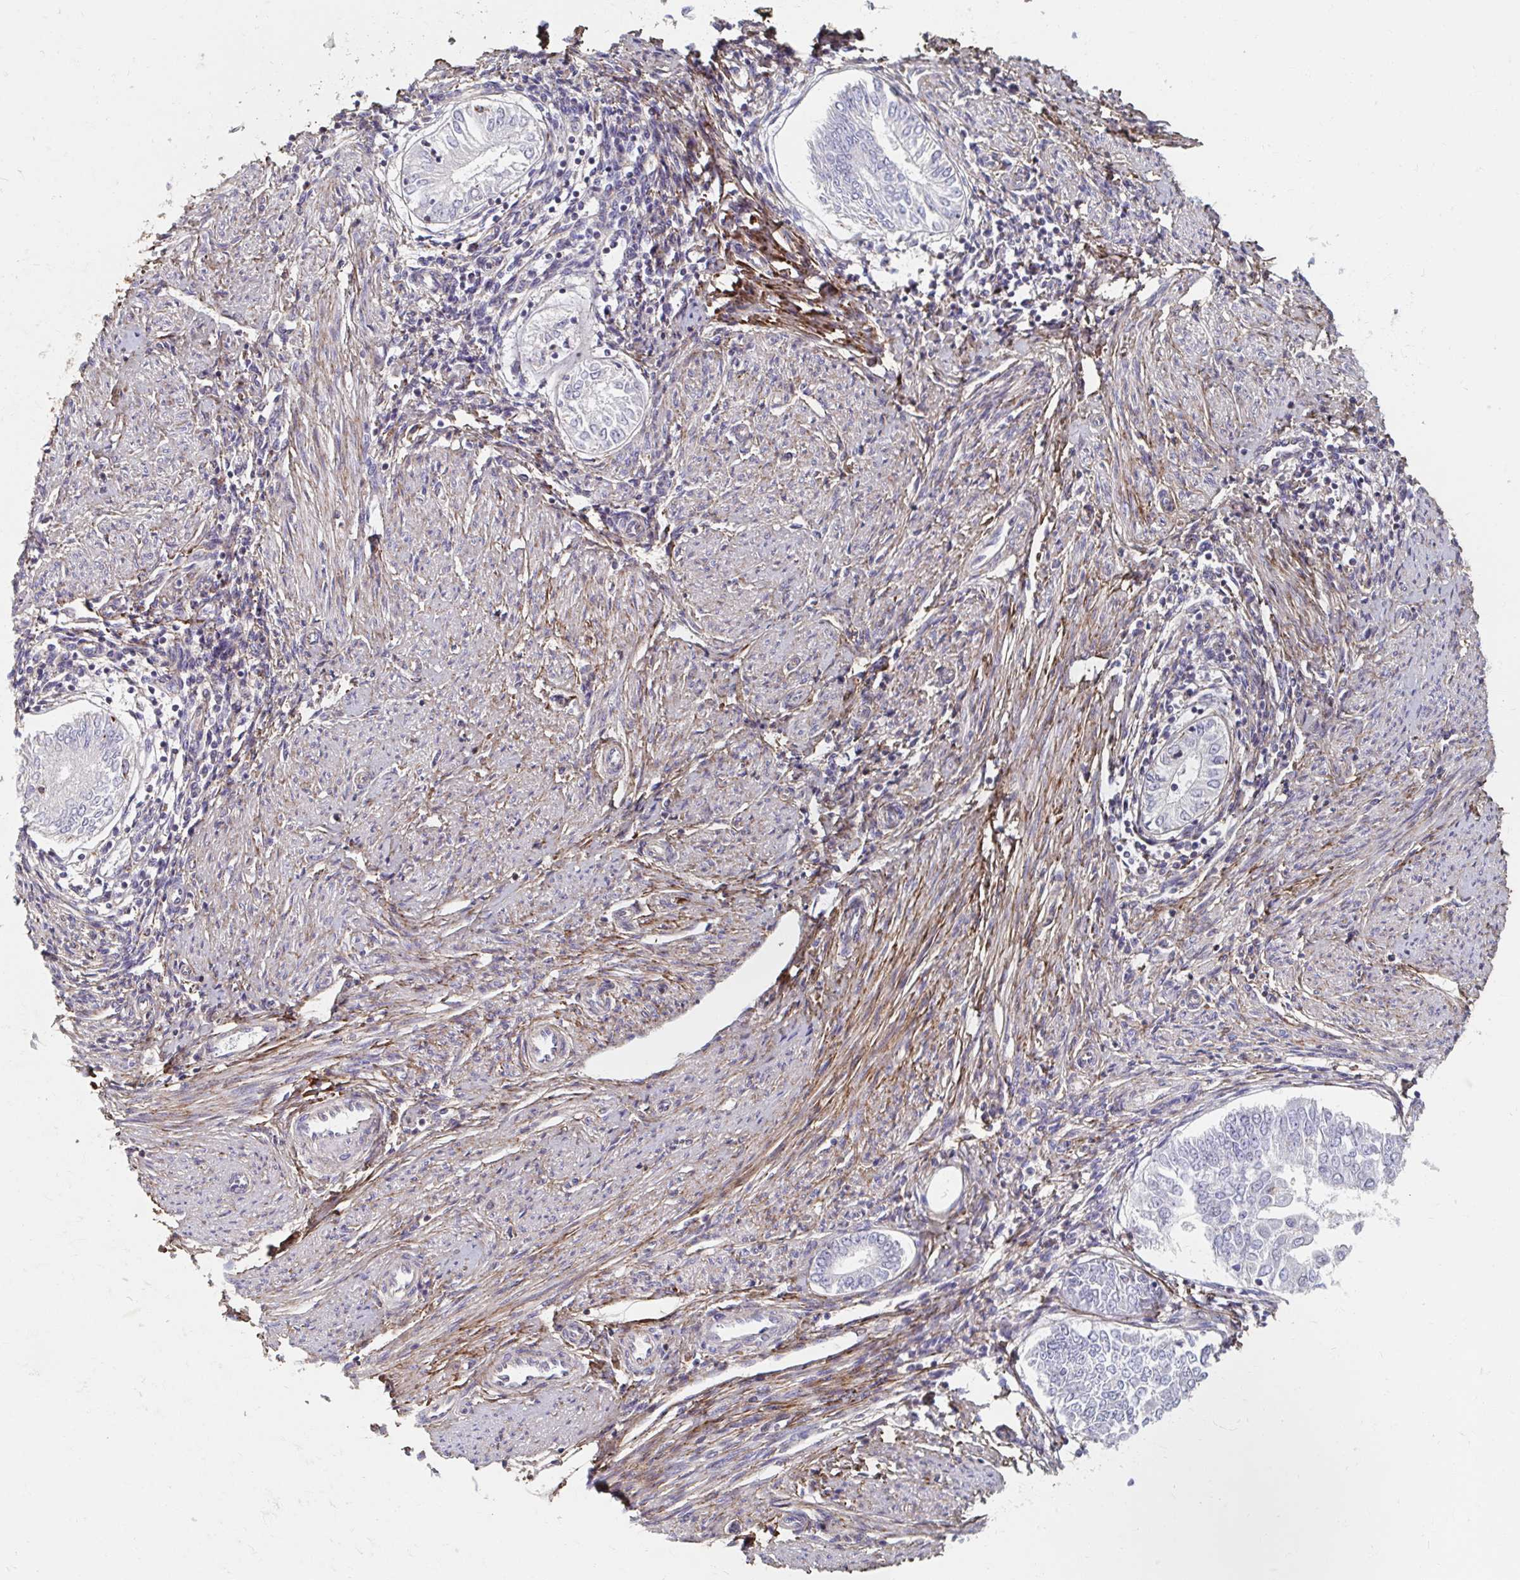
{"staining": {"intensity": "negative", "quantity": "none", "location": "none"}, "tissue": "endometrial cancer", "cell_type": "Tumor cells", "image_type": "cancer", "snomed": [{"axis": "morphology", "description": "Adenocarcinoma, NOS"}, {"axis": "topography", "description": "Endometrium"}], "caption": "Immunohistochemistry (IHC) photomicrograph of neoplastic tissue: adenocarcinoma (endometrial) stained with DAB exhibits no significant protein staining in tumor cells. (Brightfield microscopy of DAB (3,3'-diaminobenzidine) immunohistochemistry at high magnification).", "gene": "MAVS", "patient": {"sex": "female", "age": 68}}